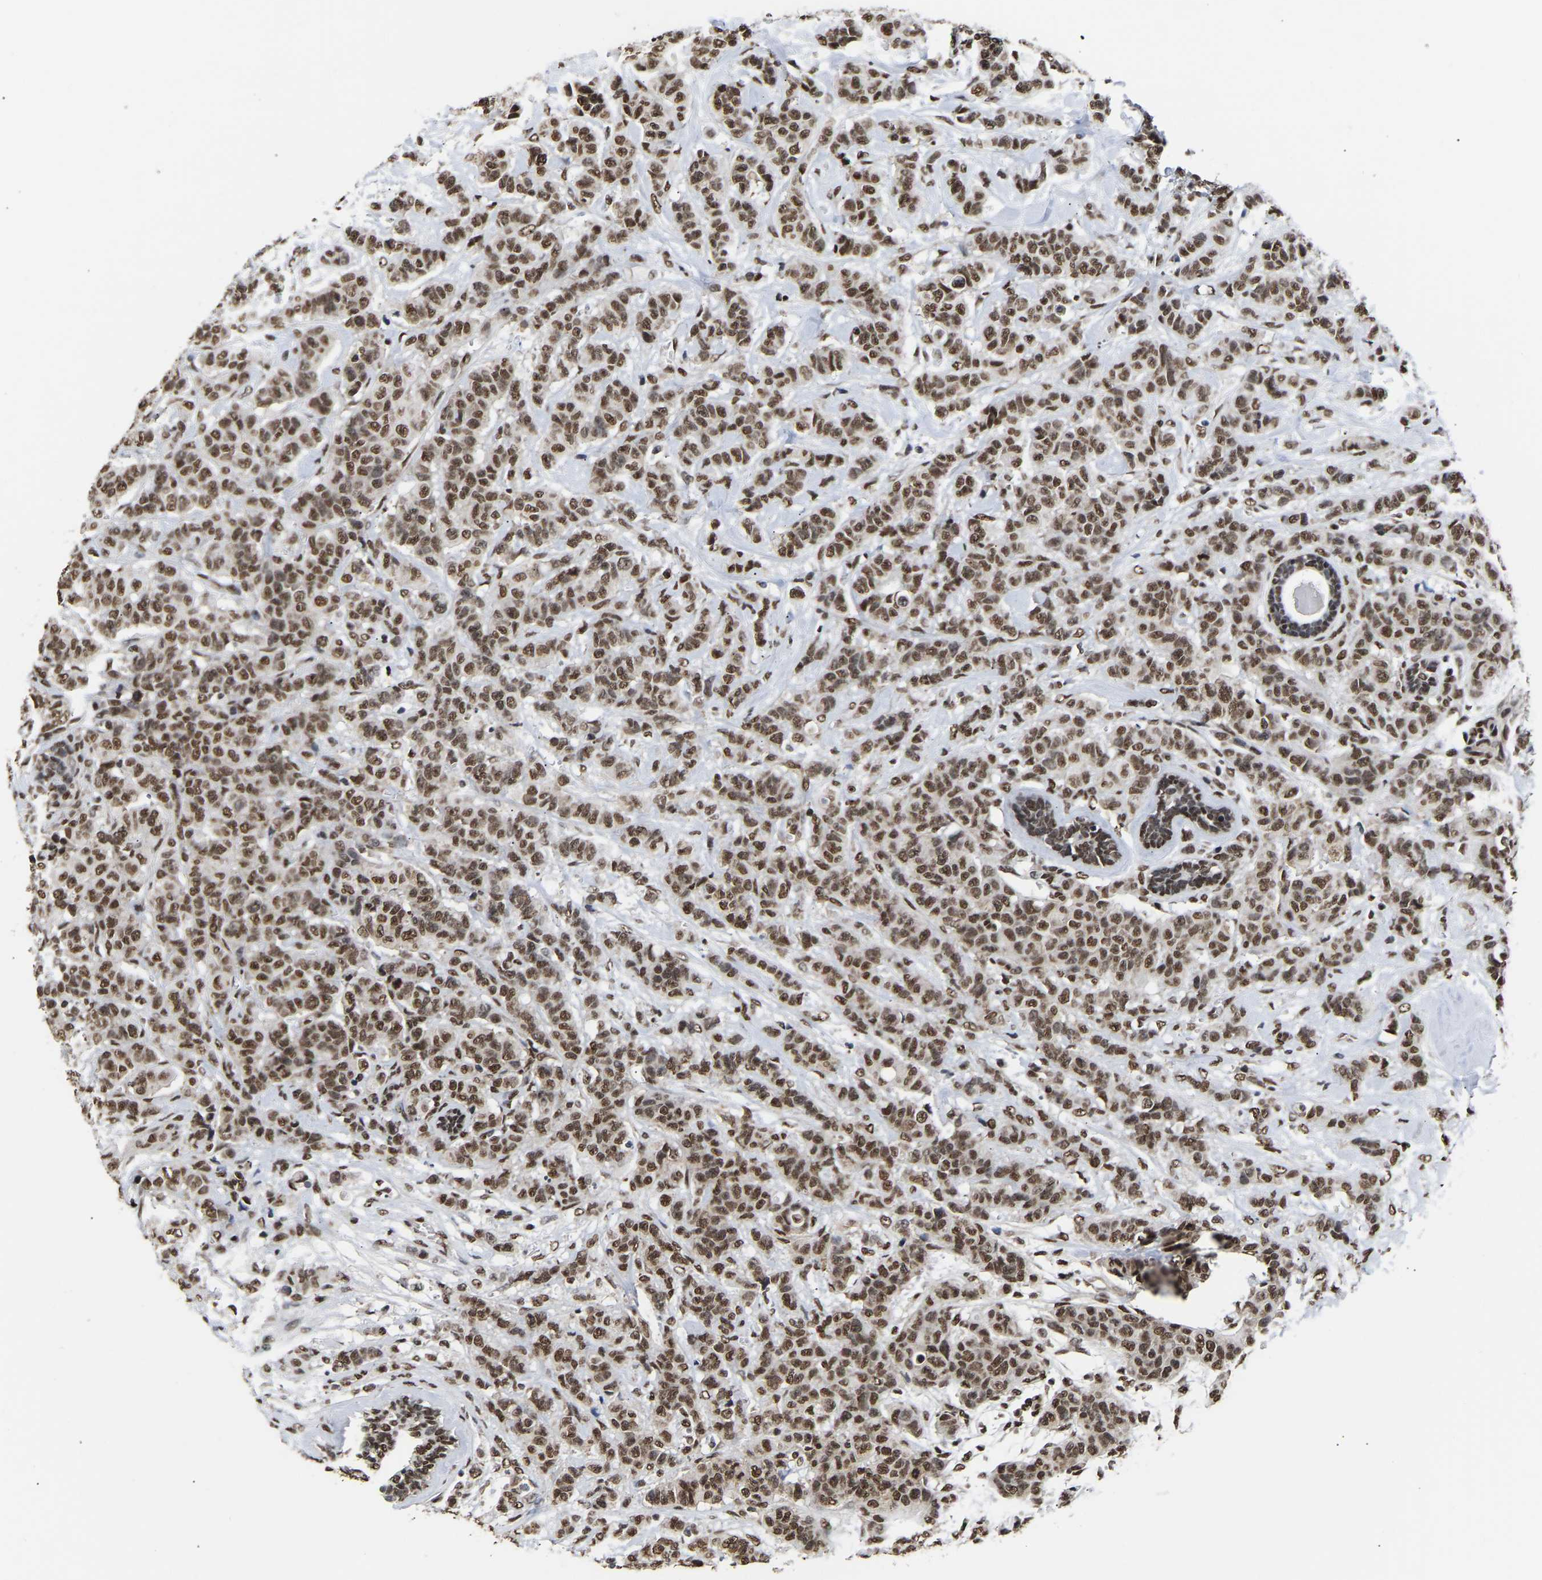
{"staining": {"intensity": "strong", "quantity": ">75%", "location": "nuclear"}, "tissue": "breast cancer", "cell_type": "Tumor cells", "image_type": "cancer", "snomed": [{"axis": "morphology", "description": "Normal tissue, NOS"}, {"axis": "morphology", "description": "Duct carcinoma"}, {"axis": "topography", "description": "Breast"}], "caption": "This is a micrograph of immunohistochemistry (IHC) staining of intraductal carcinoma (breast), which shows strong expression in the nuclear of tumor cells.", "gene": "PSIP1", "patient": {"sex": "female", "age": 40}}